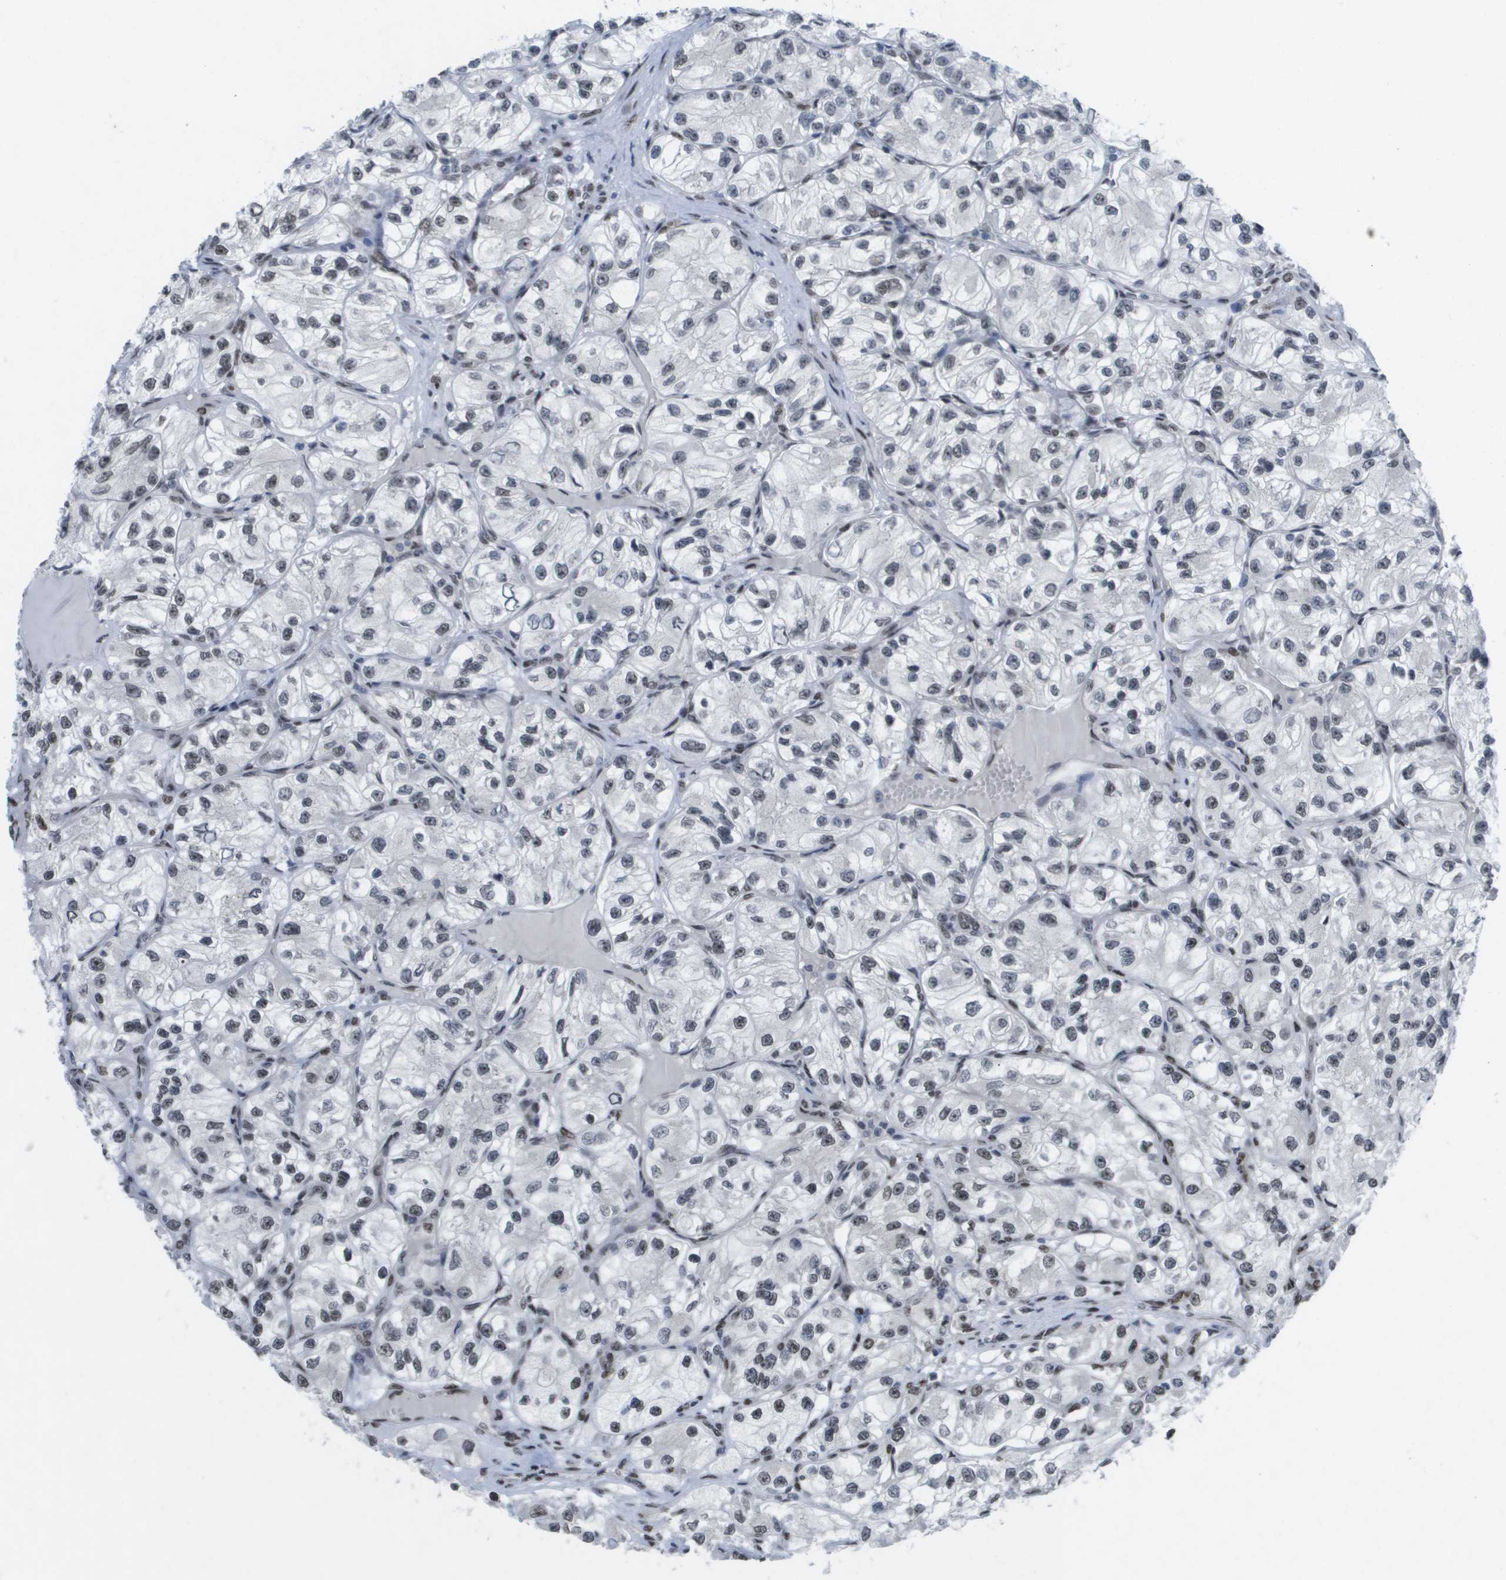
{"staining": {"intensity": "strong", "quantity": "25%-75%", "location": "nuclear"}, "tissue": "renal cancer", "cell_type": "Tumor cells", "image_type": "cancer", "snomed": [{"axis": "morphology", "description": "Adenocarcinoma, NOS"}, {"axis": "topography", "description": "Kidney"}], "caption": "High-power microscopy captured an IHC image of renal cancer, revealing strong nuclear positivity in approximately 25%-75% of tumor cells. (DAB (3,3'-diaminobenzidine) = brown stain, brightfield microscopy at high magnification).", "gene": "CDT1", "patient": {"sex": "female", "age": 57}}